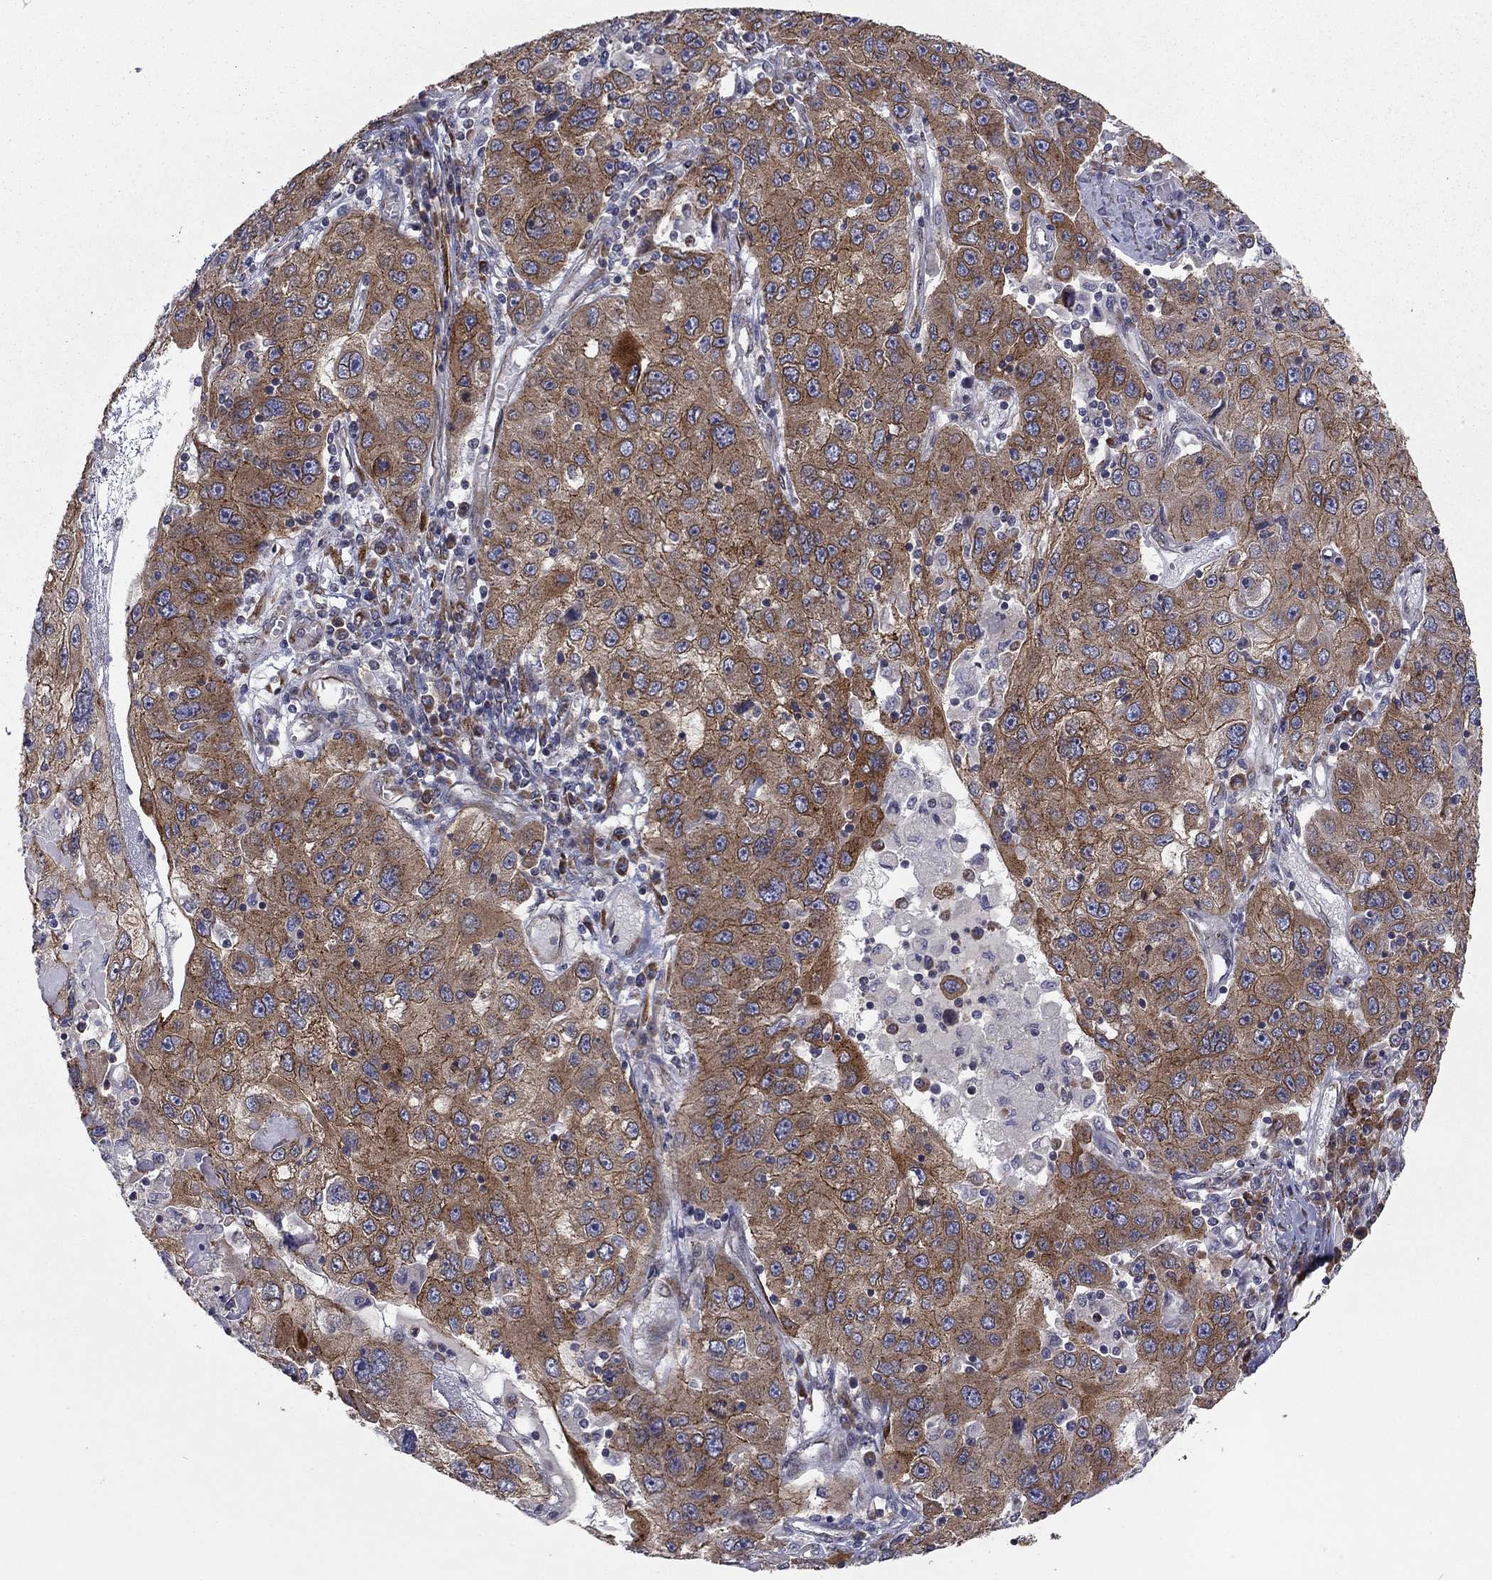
{"staining": {"intensity": "moderate", "quantity": ">75%", "location": "cytoplasmic/membranous"}, "tissue": "stomach cancer", "cell_type": "Tumor cells", "image_type": "cancer", "snomed": [{"axis": "morphology", "description": "Adenocarcinoma, NOS"}, {"axis": "topography", "description": "Stomach"}], "caption": "Immunohistochemistry (IHC) histopathology image of neoplastic tissue: stomach cancer stained using IHC exhibits medium levels of moderate protein expression localized specifically in the cytoplasmic/membranous of tumor cells, appearing as a cytoplasmic/membranous brown color.", "gene": "YIF1A", "patient": {"sex": "male", "age": 56}}